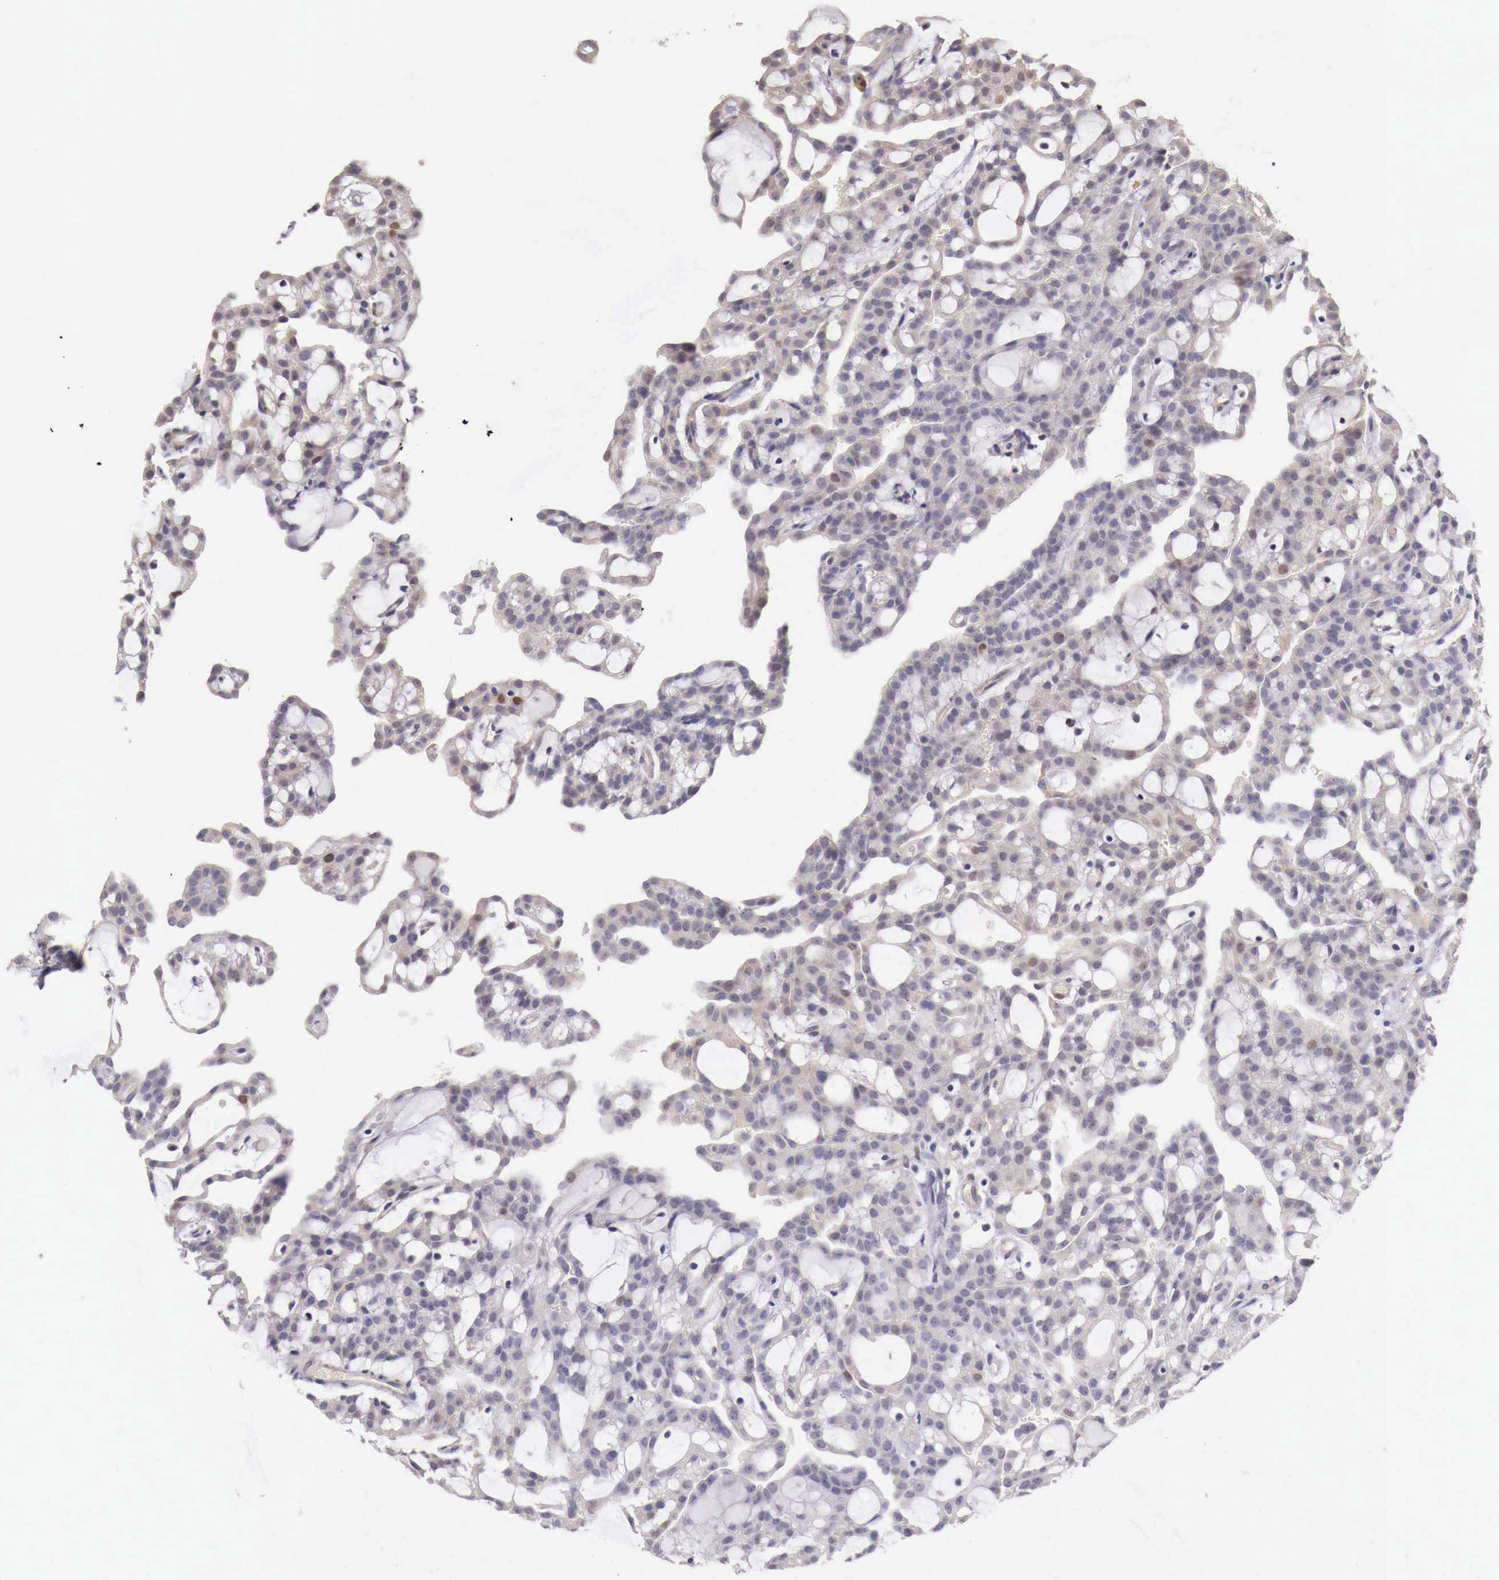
{"staining": {"intensity": "weak", "quantity": "<25%", "location": "nuclear"}, "tissue": "renal cancer", "cell_type": "Tumor cells", "image_type": "cancer", "snomed": [{"axis": "morphology", "description": "Adenocarcinoma, NOS"}, {"axis": "topography", "description": "Kidney"}], "caption": "Histopathology image shows no significant protein staining in tumor cells of renal cancer (adenocarcinoma).", "gene": "ENOX2", "patient": {"sex": "male", "age": 63}}